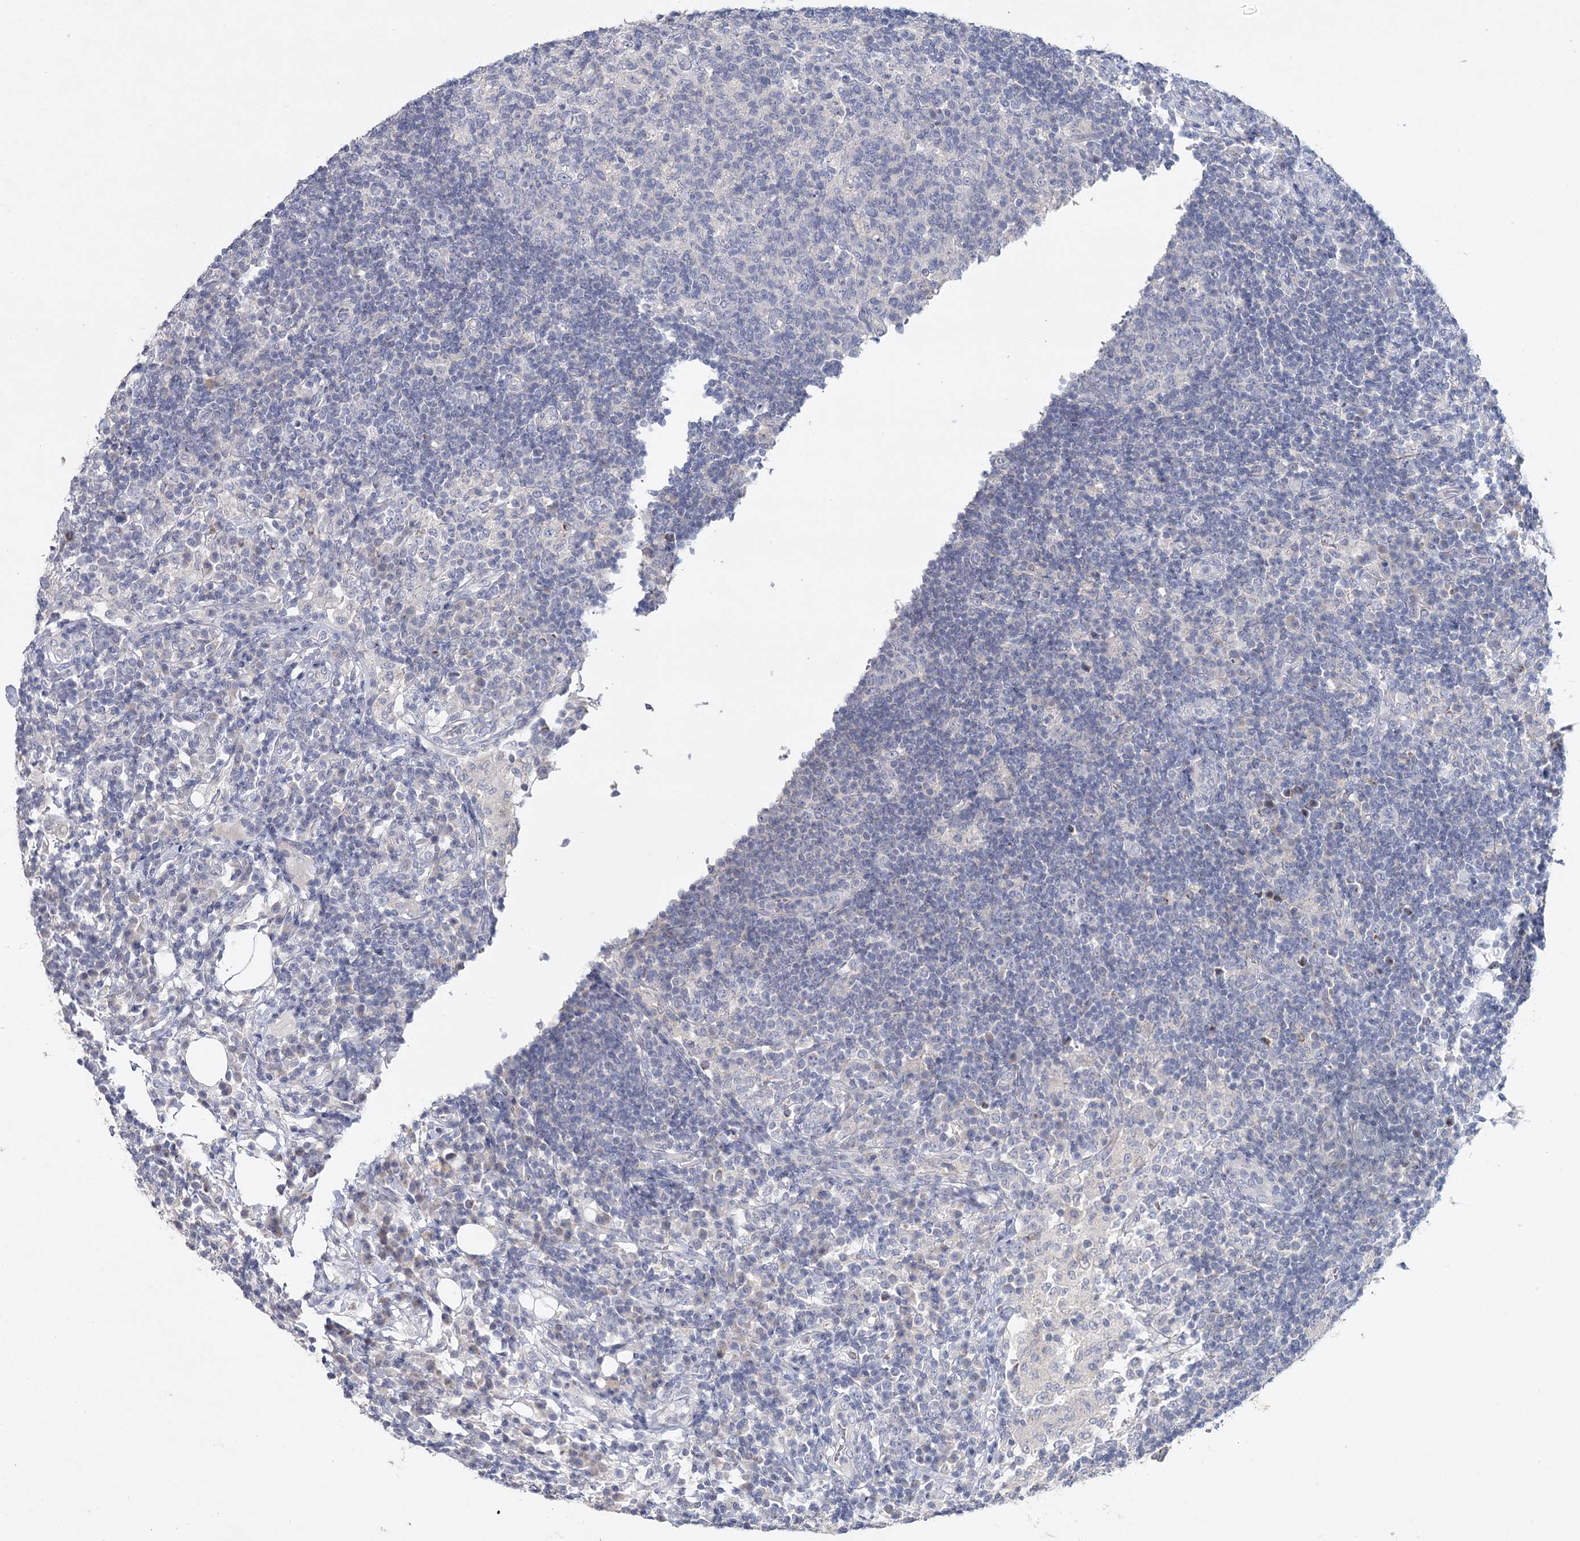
{"staining": {"intensity": "negative", "quantity": "none", "location": "none"}, "tissue": "lymph node", "cell_type": "Germinal center cells", "image_type": "normal", "snomed": [{"axis": "morphology", "description": "Normal tissue, NOS"}, {"axis": "topography", "description": "Lymph node"}], "caption": "This is a photomicrograph of immunohistochemistry staining of unremarkable lymph node, which shows no positivity in germinal center cells.", "gene": "MAP3K13", "patient": {"sex": "female", "age": 53}}